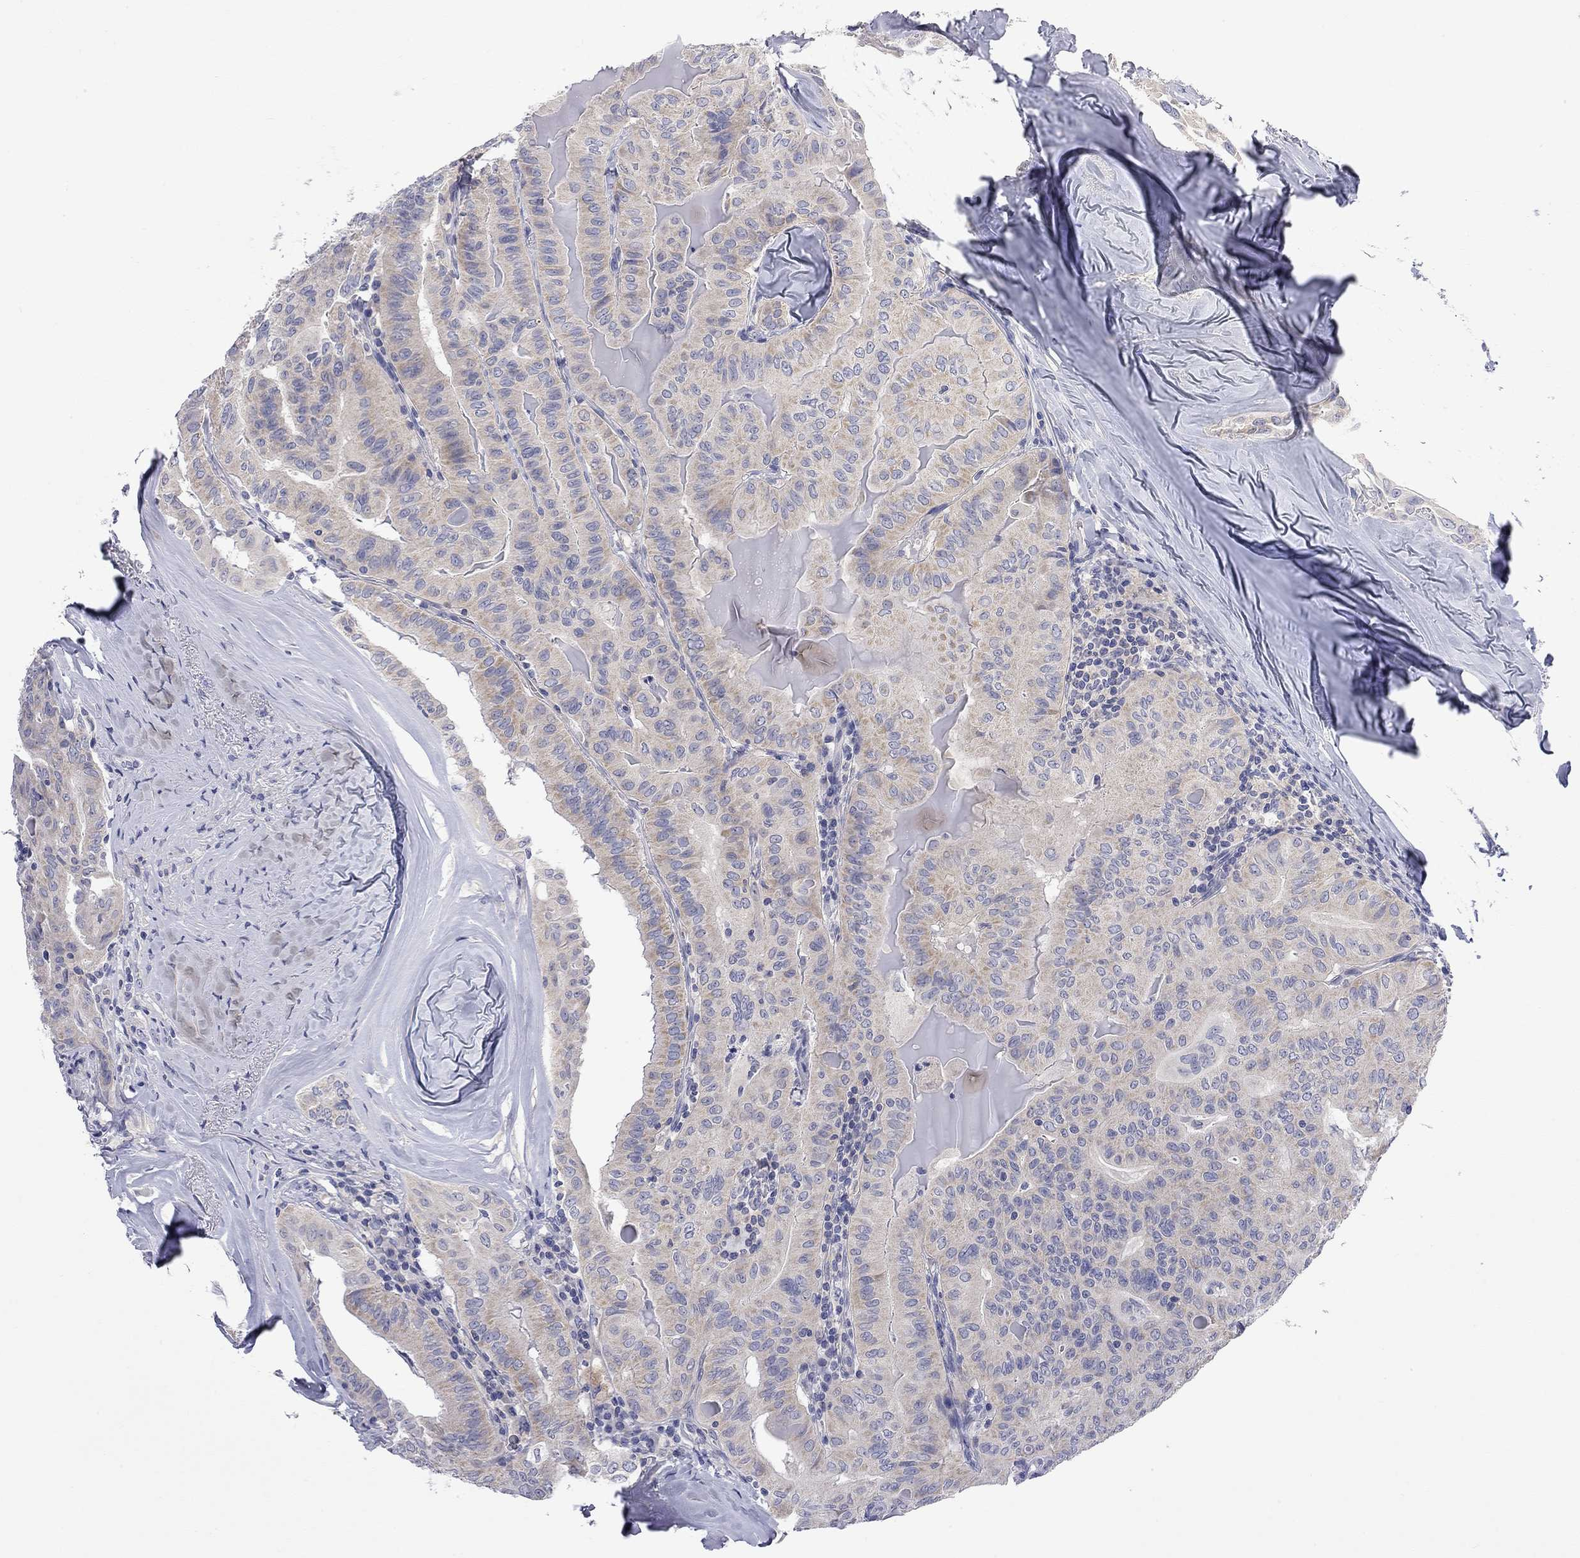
{"staining": {"intensity": "weak", "quantity": ">75%", "location": "cytoplasmic/membranous"}, "tissue": "thyroid cancer", "cell_type": "Tumor cells", "image_type": "cancer", "snomed": [{"axis": "morphology", "description": "Papillary adenocarcinoma, NOS"}, {"axis": "topography", "description": "Thyroid gland"}], "caption": "Human thyroid papillary adenocarcinoma stained for a protein (brown) shows weak cytoplasmic/membranous positive positivity in approximately >75% of tumor cells.", "gene": "ABCB4", "patient": {"sex": "female", "age": 68}}